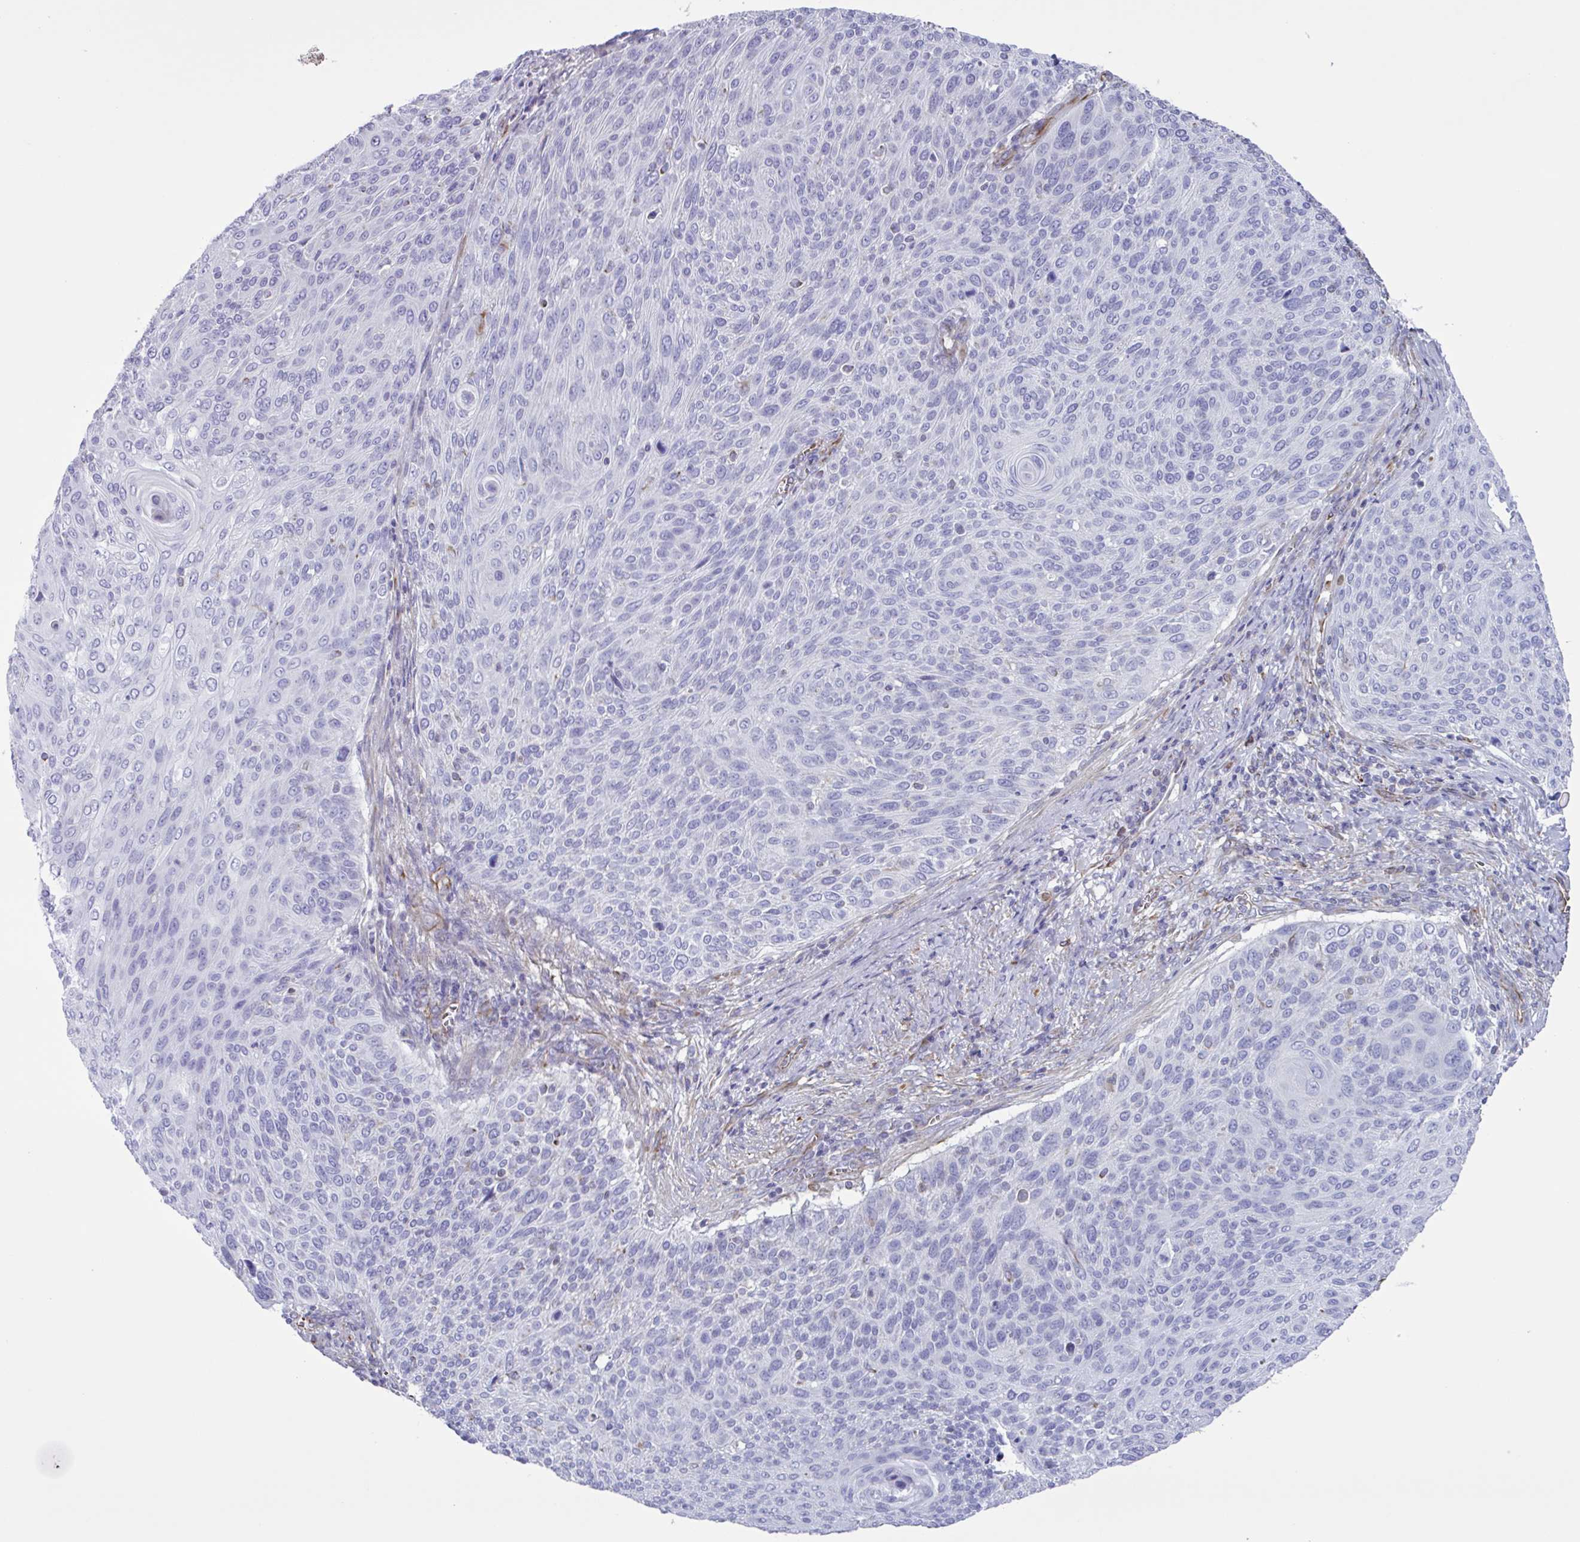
{"staining": {"intensity": "negative", "quantity": "none", "location": "none"}, "tissue": "cervical cancer", "cell_type": "Tumor cells", "image_type": "cancer", "snomed": [{"axis": "morphology", "description": "Squamous cell carcinoma, NOS"}, {"axis": "topography", "description": "Cervix"}], "caption": "Immunohistochemistry (IHC) of squamous cell carcinoma (cervical) demonstrates no positivity in tumor cells.", "gene": "TMEM86B", "patient": {"sex": "female", "age": 31}}